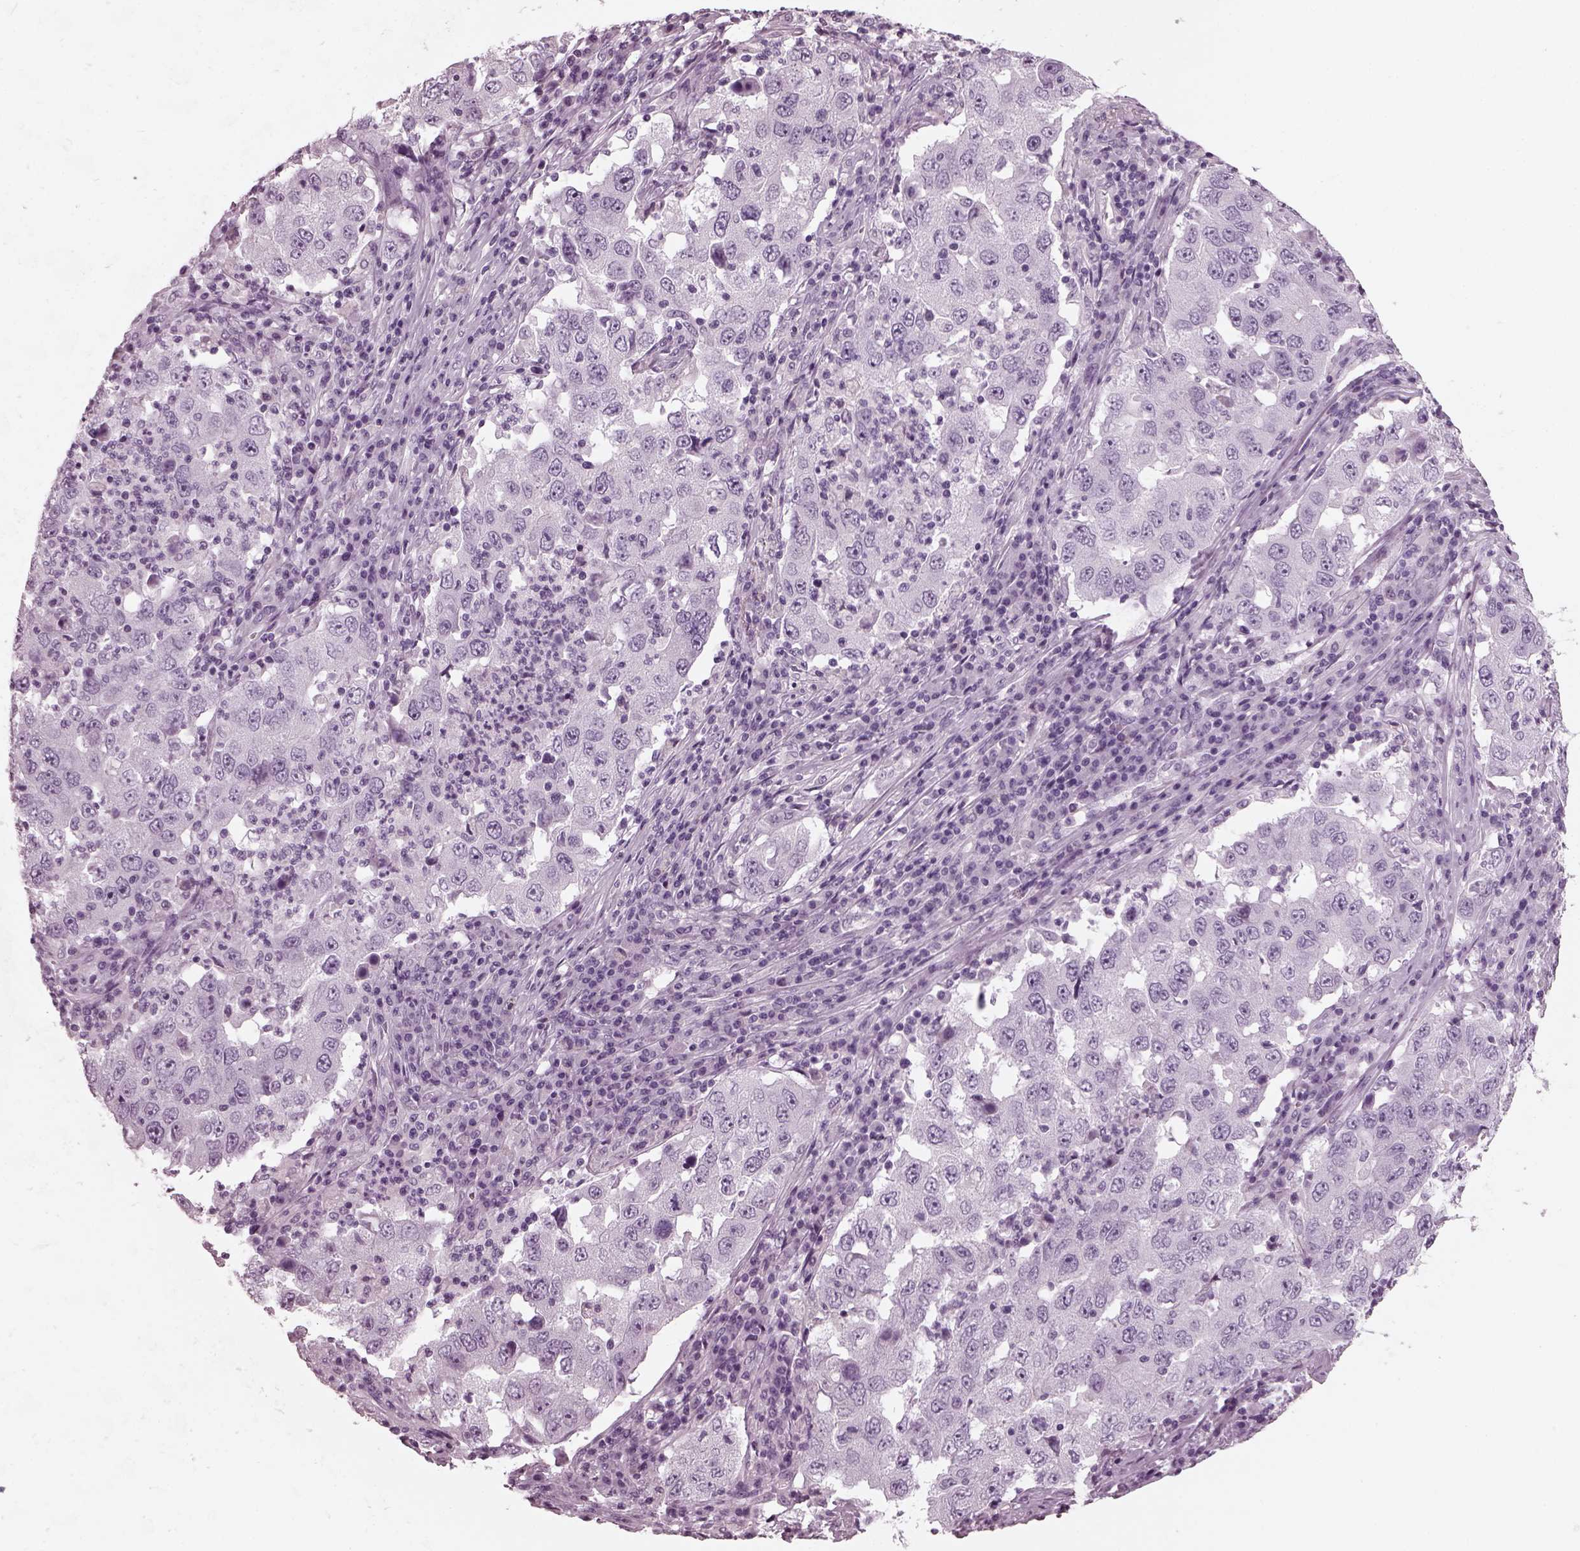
{"staining": {"intensity": "negative", "quantity": "none", "location": "none"}, "tissue": "lung cancer", "cell_type": "Tumor cells", "image_type": "cancer", "snomed": [{"axis": "morphology", "description": "Adenocarcinoma, NOS"}, {"axis": "topography", "description": "Lung"}], "caption": "DAB (3,3'-diaminobenzidine) immunohistochemical staining of human lung adenocarcinoma displays no significant staining in tumor cells.", "gene": "RCVRN", "patient": {"sex": "male", "age": 73}}